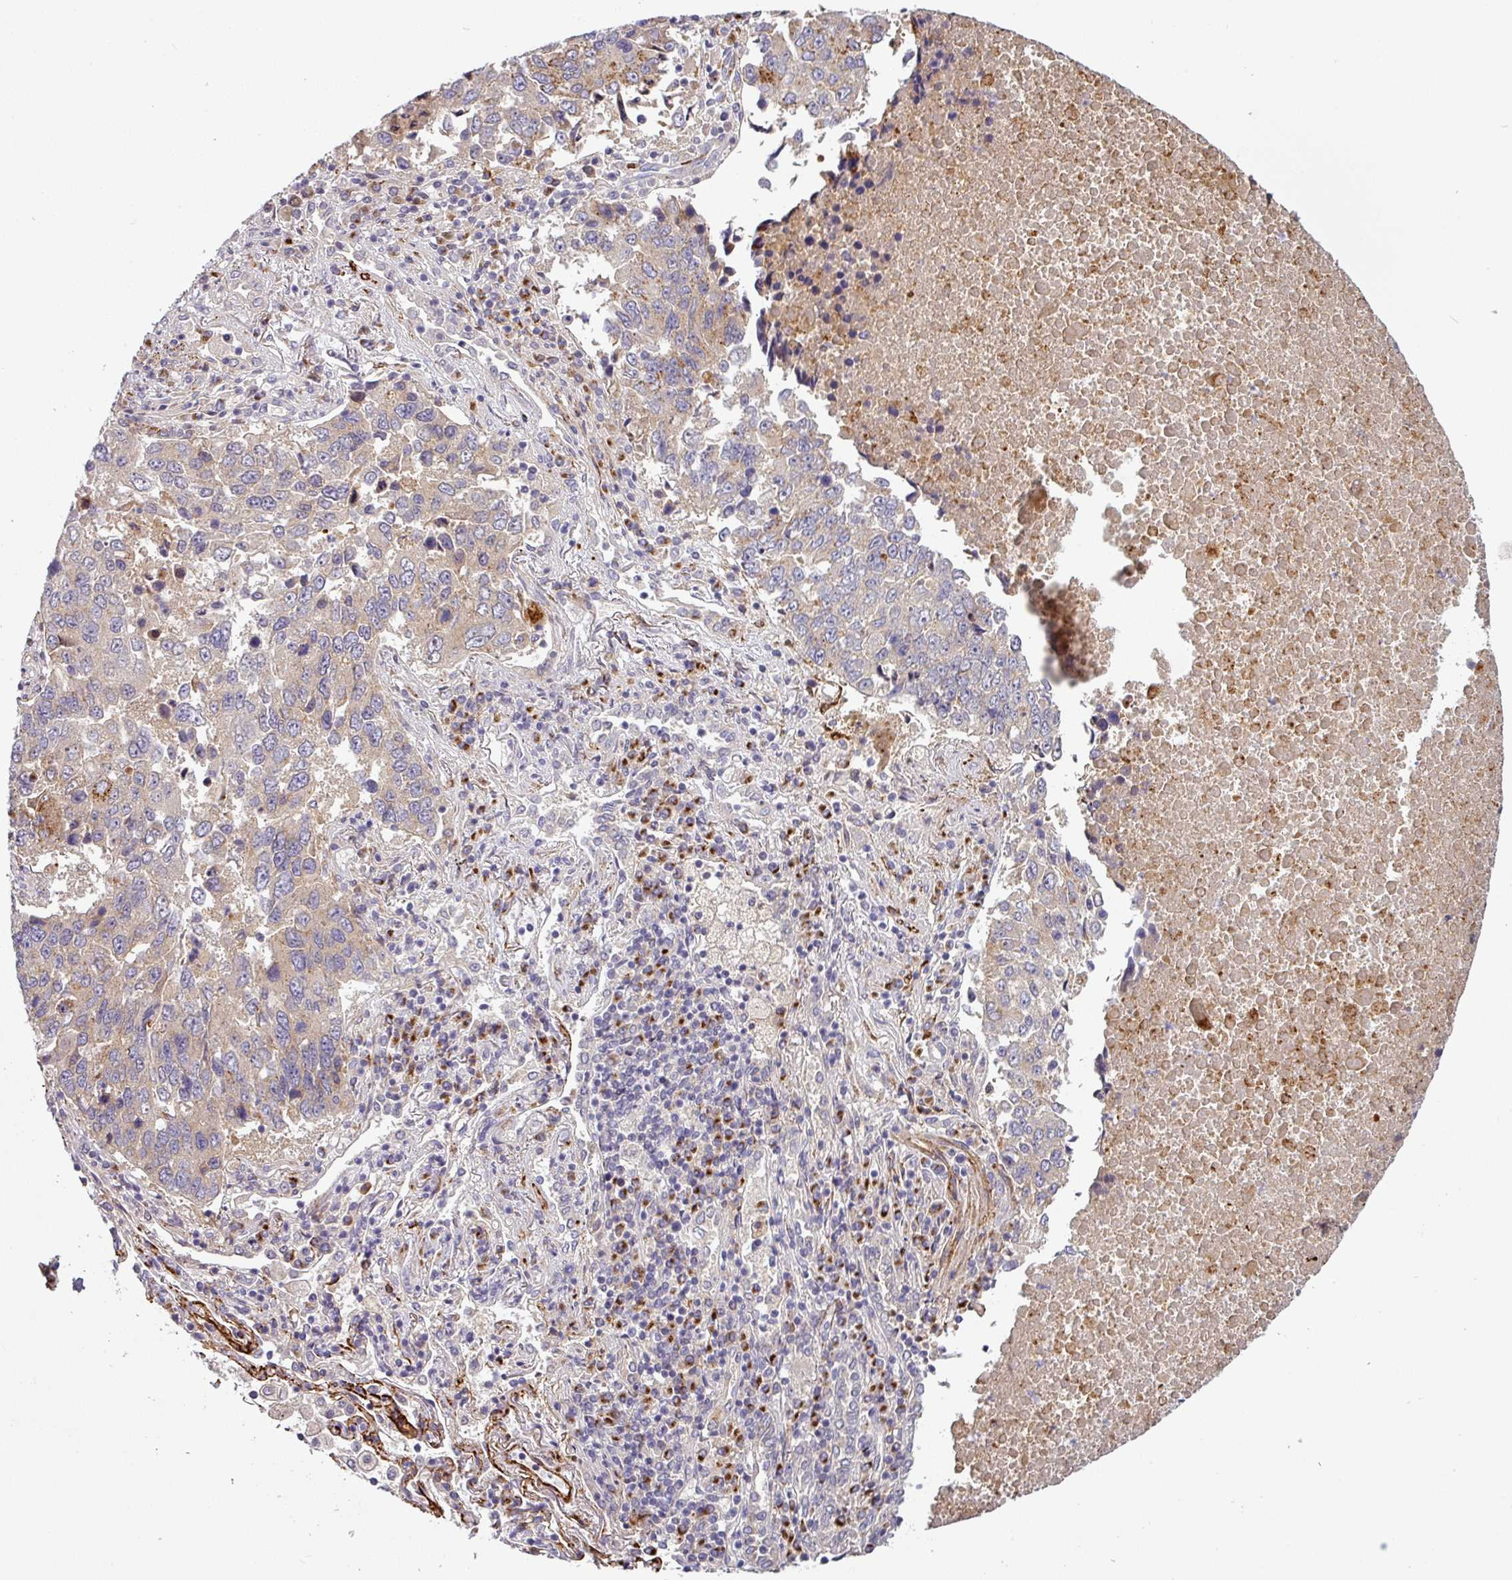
{"staining": {"intensity": "moderate", "quantity": "<25%", "location": "cytoplasmic/membranous"}, "tissue": "lung cancer", "cell_type": "Tumor cells", "image_type": "cancer", "snomed": [{"axis": "morphology", "description": "Squamous cell carcinoma, NOS"}, {"axis": "topography", "description": "Lung"}], "caption": "Lung cancer (squamous cell carcinoma) stained for a protein (brown) demonstrates moderate cytoplasmic/membranous positive expression in about <25% of tumor cells.", "gene": "PRODH2", "patient": {"sex": "female", "age": 66}}